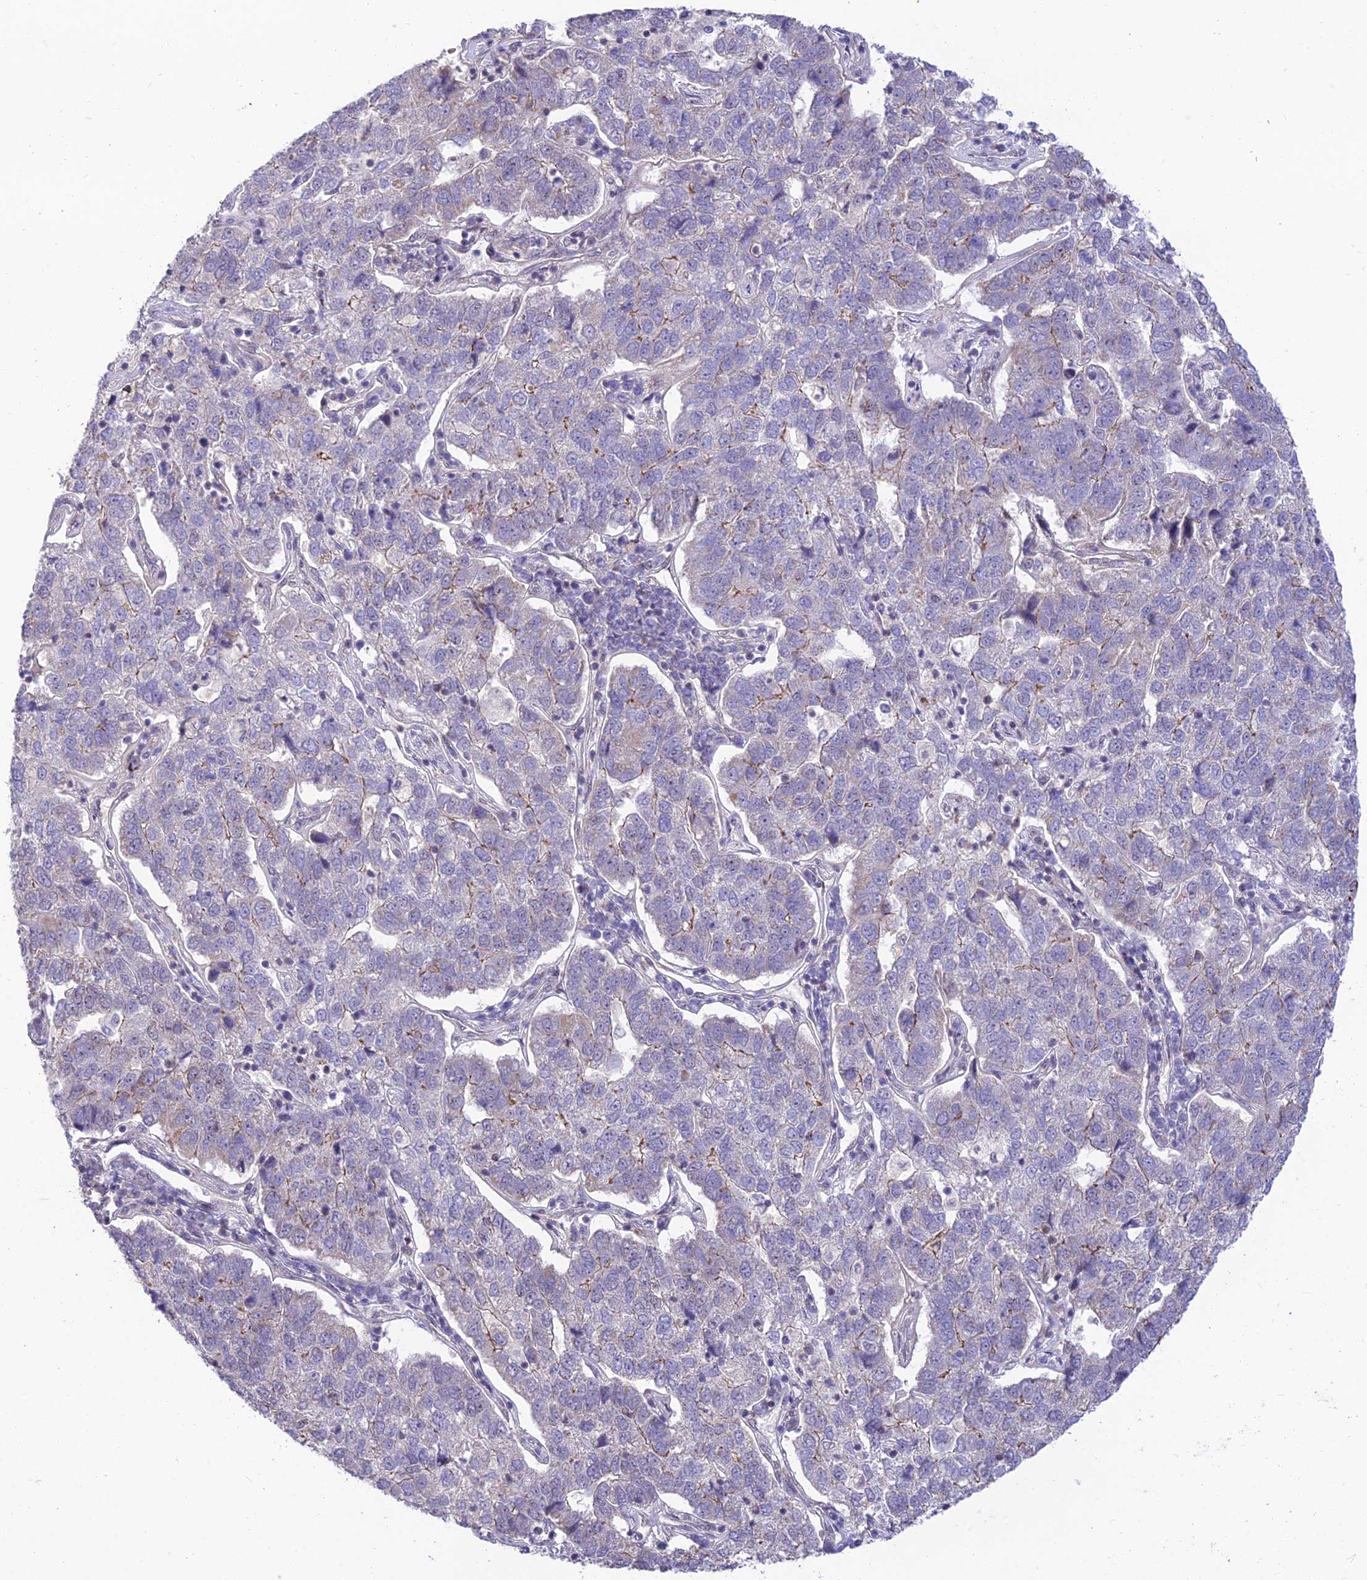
{"staining": {"intensity": "negative", "quantity": "none", "location": "none"}, "tissue": "pancreatic cancer", "cell_type": "Tumor cells", "image_type": "cancer", "snomed": [{"axis": "morphology", "description": "Adenocarcinoma, NOS"}, {"axis": "topography", "description": "Pancreas"}], "caption": "High power microscopy photomicrograph of an immunohistochemistry micrograph of pancreatic cancer, revealing no significant positivity in tumor cells.", "gene": "MICOS13", "patient": {"sex": "female", "age": 61}}